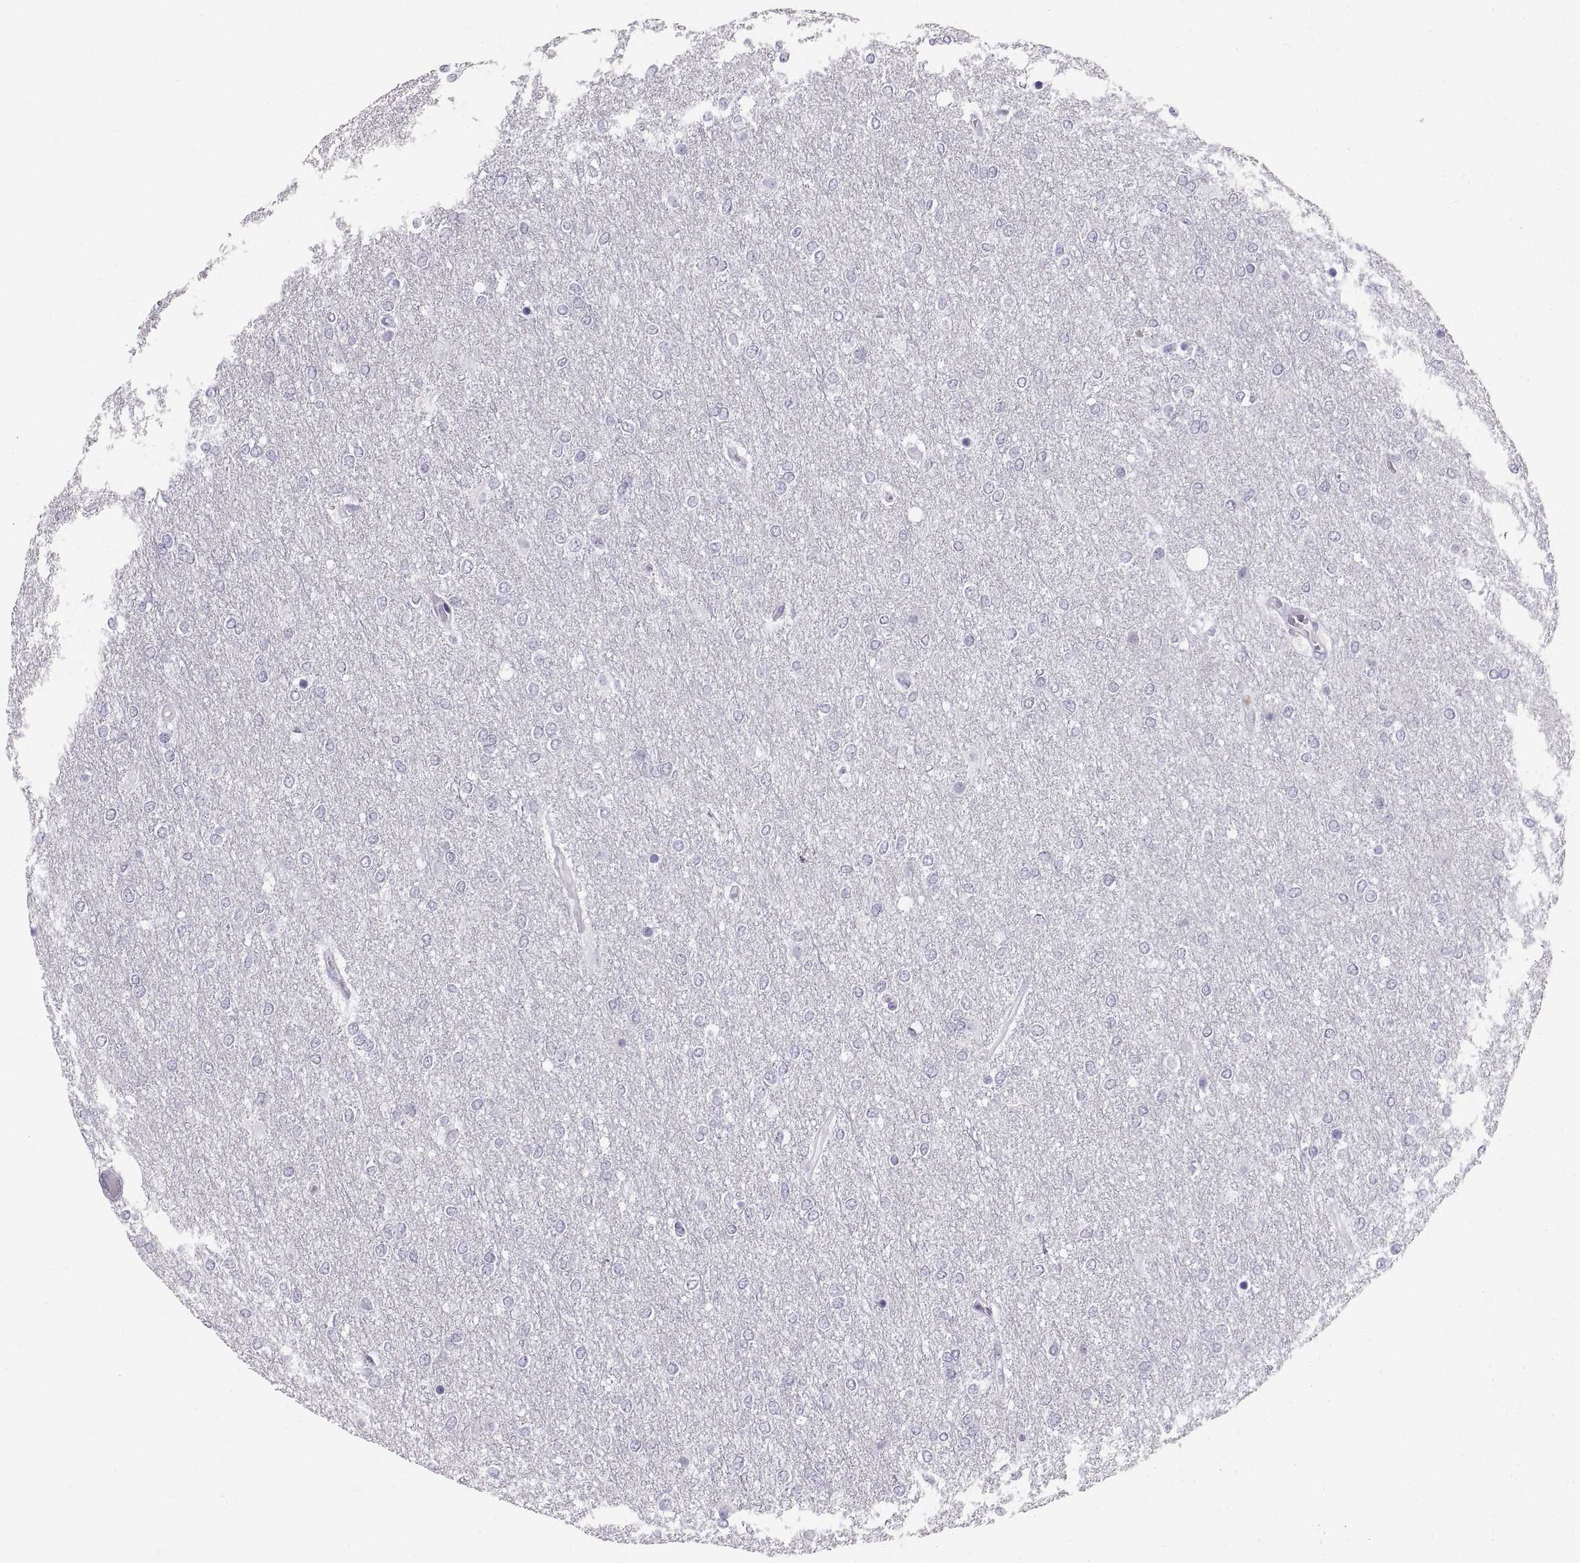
{"staining": {"intensity": "negative", "quantity": "none", "location": "none"}, "tissue": "glioma", "cell_type": "Tumor cells", "image_type": "cancer", "snomed": [{"axis": "morphology", "description": "Glioma, malignant, High grade"}, {"axis": "topography", "description": "Brain"}], "caption": "IHC of malignant glioma (high-grade) exhibits no staining in tumor cells.", "gene": "SLC22A6", "patient": {"sex": "female", "age": 61}}